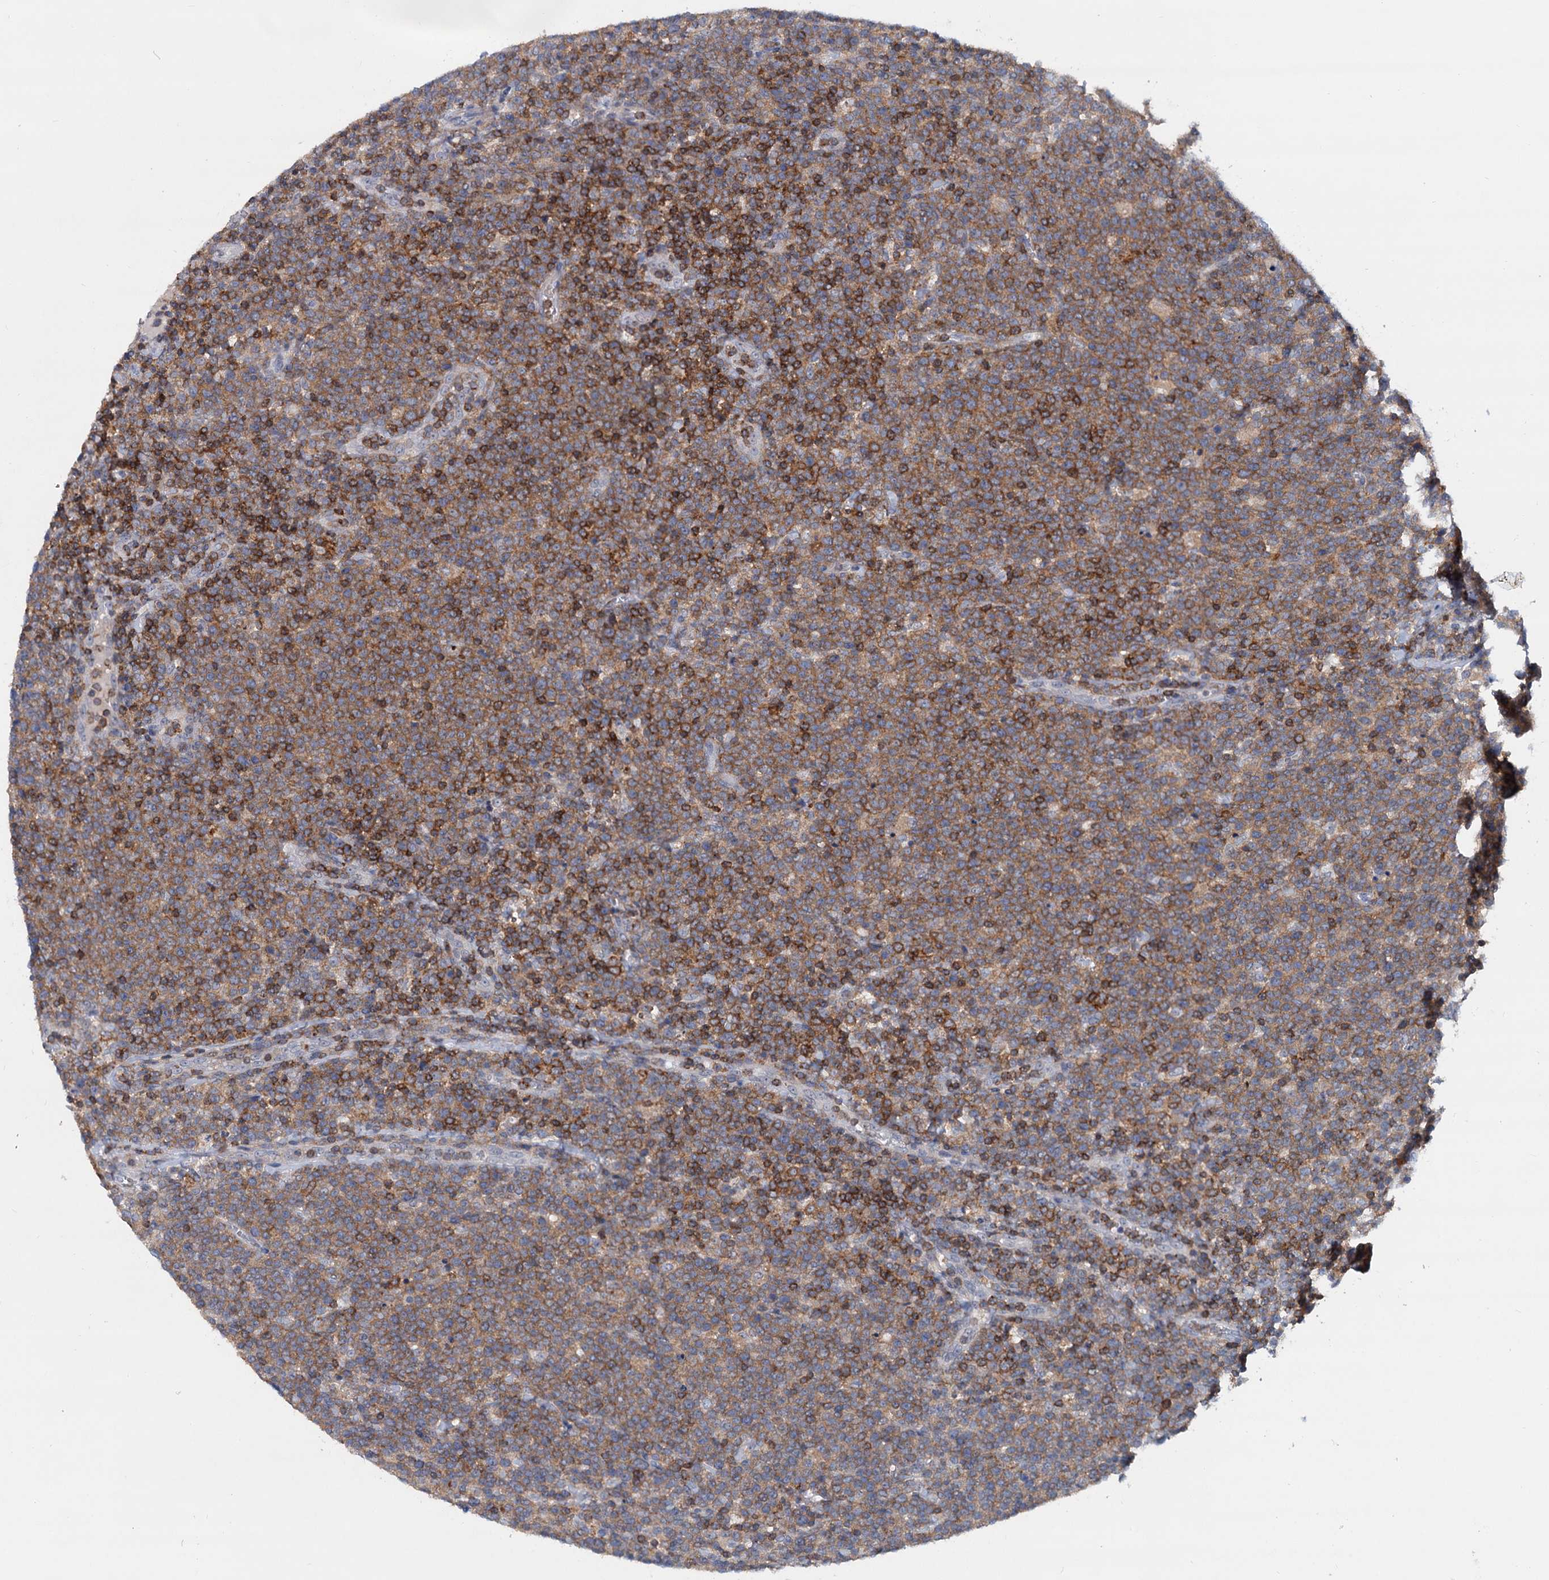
{"staining": {"intensity": "moderate", "quantity": ">75%", "location": "cytoplasmic/membranous"}, "tissue": "lymphoma", "cell_type": "Tumor cells", "image_type": "cancer", "snomed": [{"axis": "morphology", "description": "Malignant lymphoma, non-Hodgkin's type, High grade"}, {"axis": "topography", "description": "Lymph node"}], "caption": "A brown stain highlights moderate cytoplasmic/membranous staining of a protein in human lymphoma tumor cells. Immunohistochemistry (ihc) stains the protein of interest in brown and the nuclei are stained blue.", "gene": "LRCH4", "patient": {"sex": "male", "age": 61}}